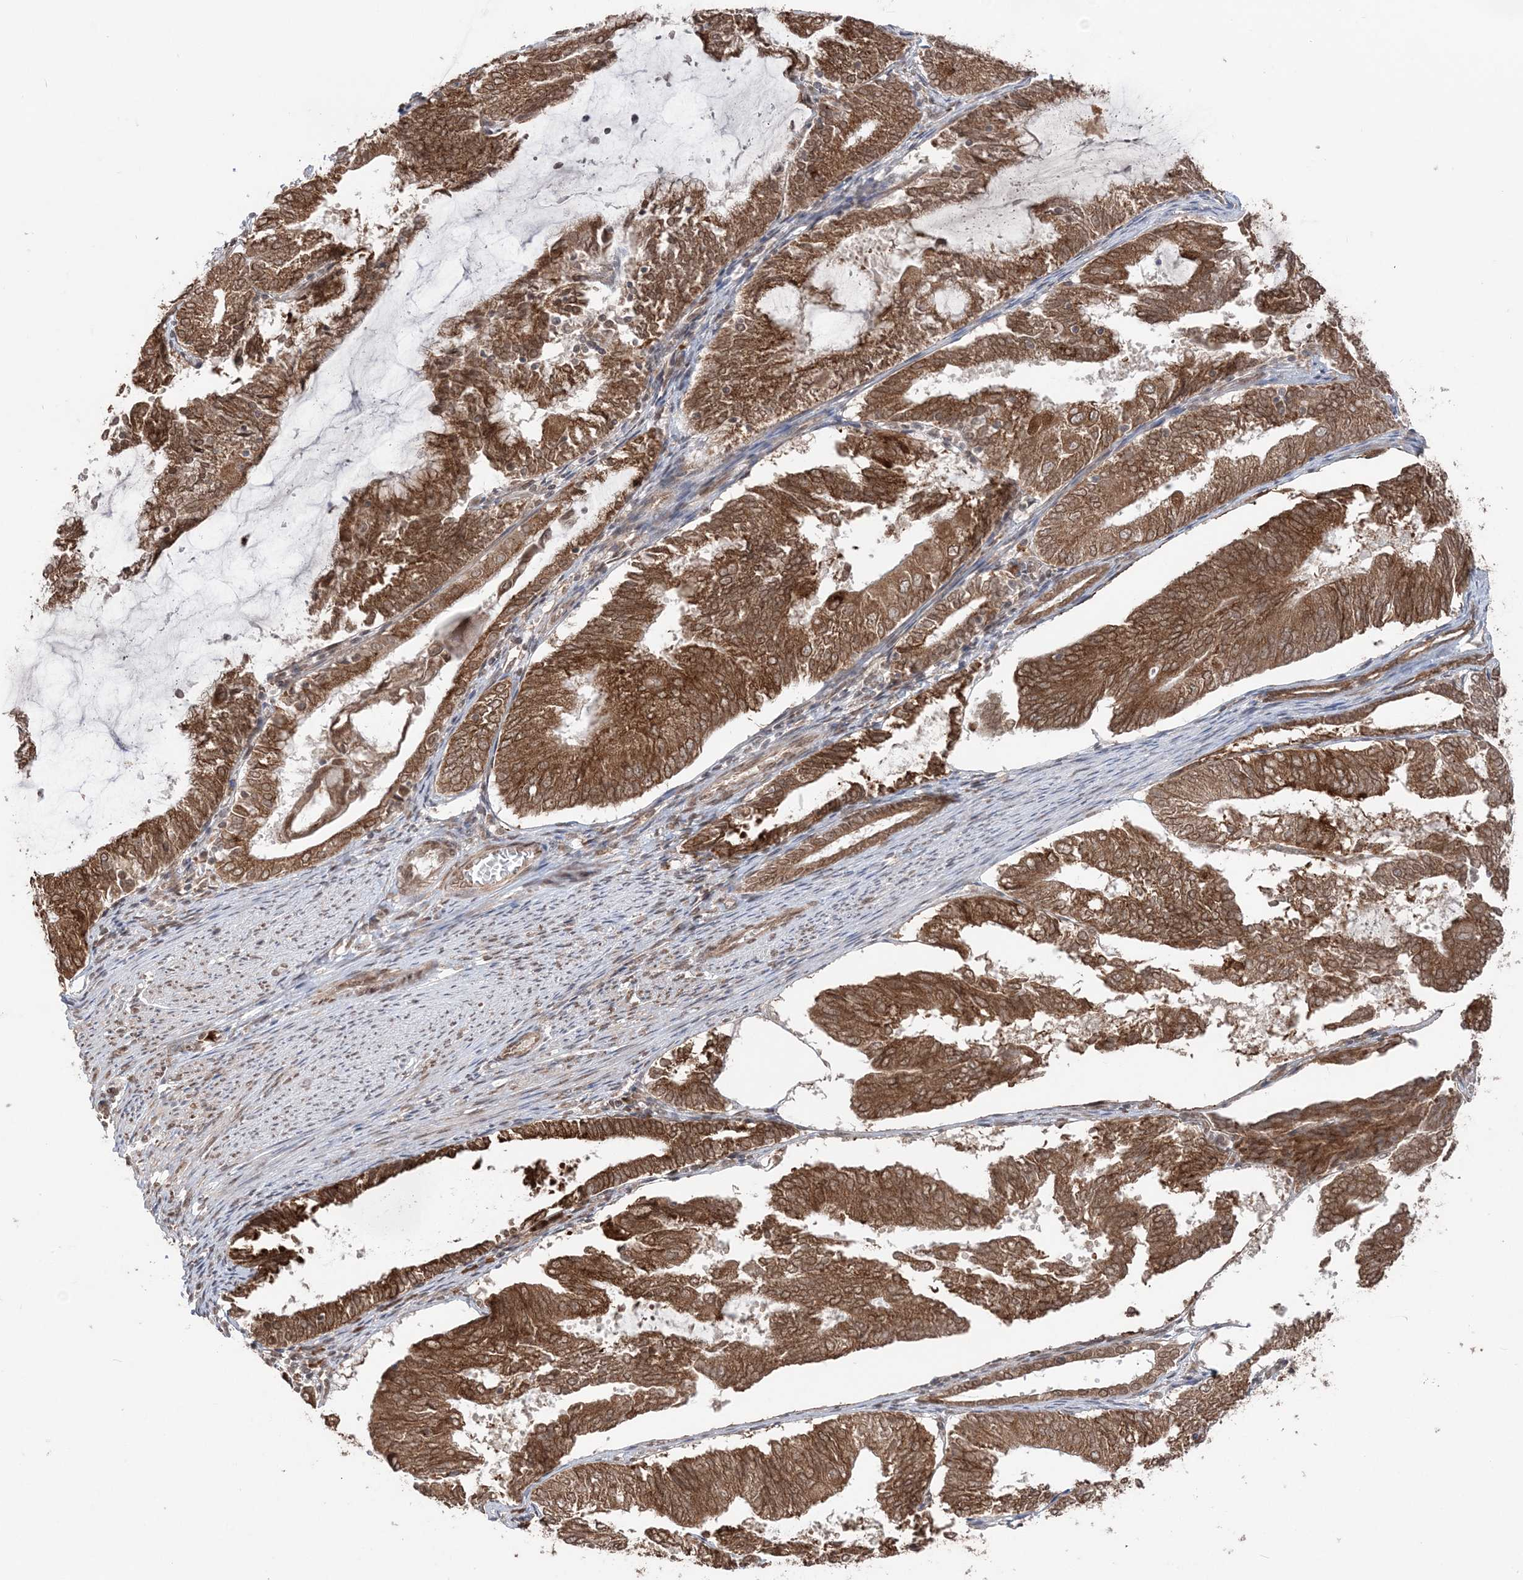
{"staining": {"intensity": "strong", "quantity": ">75%", "location": "cytoplasmic/membranous"}, "tissue": "endometrial cancer", "cell_type": "Tumor cells", "image_type": "cancer", "snomed": [{"axis": "morphology", "description": "Adenocarcinoma, NOS"}, {"axis": "topography", "description": "Endometrium"}], "caption": "Immunohistochemistry (IHC) image of neoplastic tissue: endometrial cancer (adenocarcinoma) stained using immunohistochemistry (IHC) reveals high levels of strong protein expression localized specifically in the cytoplasmic/membranous of tumor cells, appearing as a cytoplasmic/membranous brown color.", "gene": "TMED10", "patient": {"sex": "female", "age": 81}}